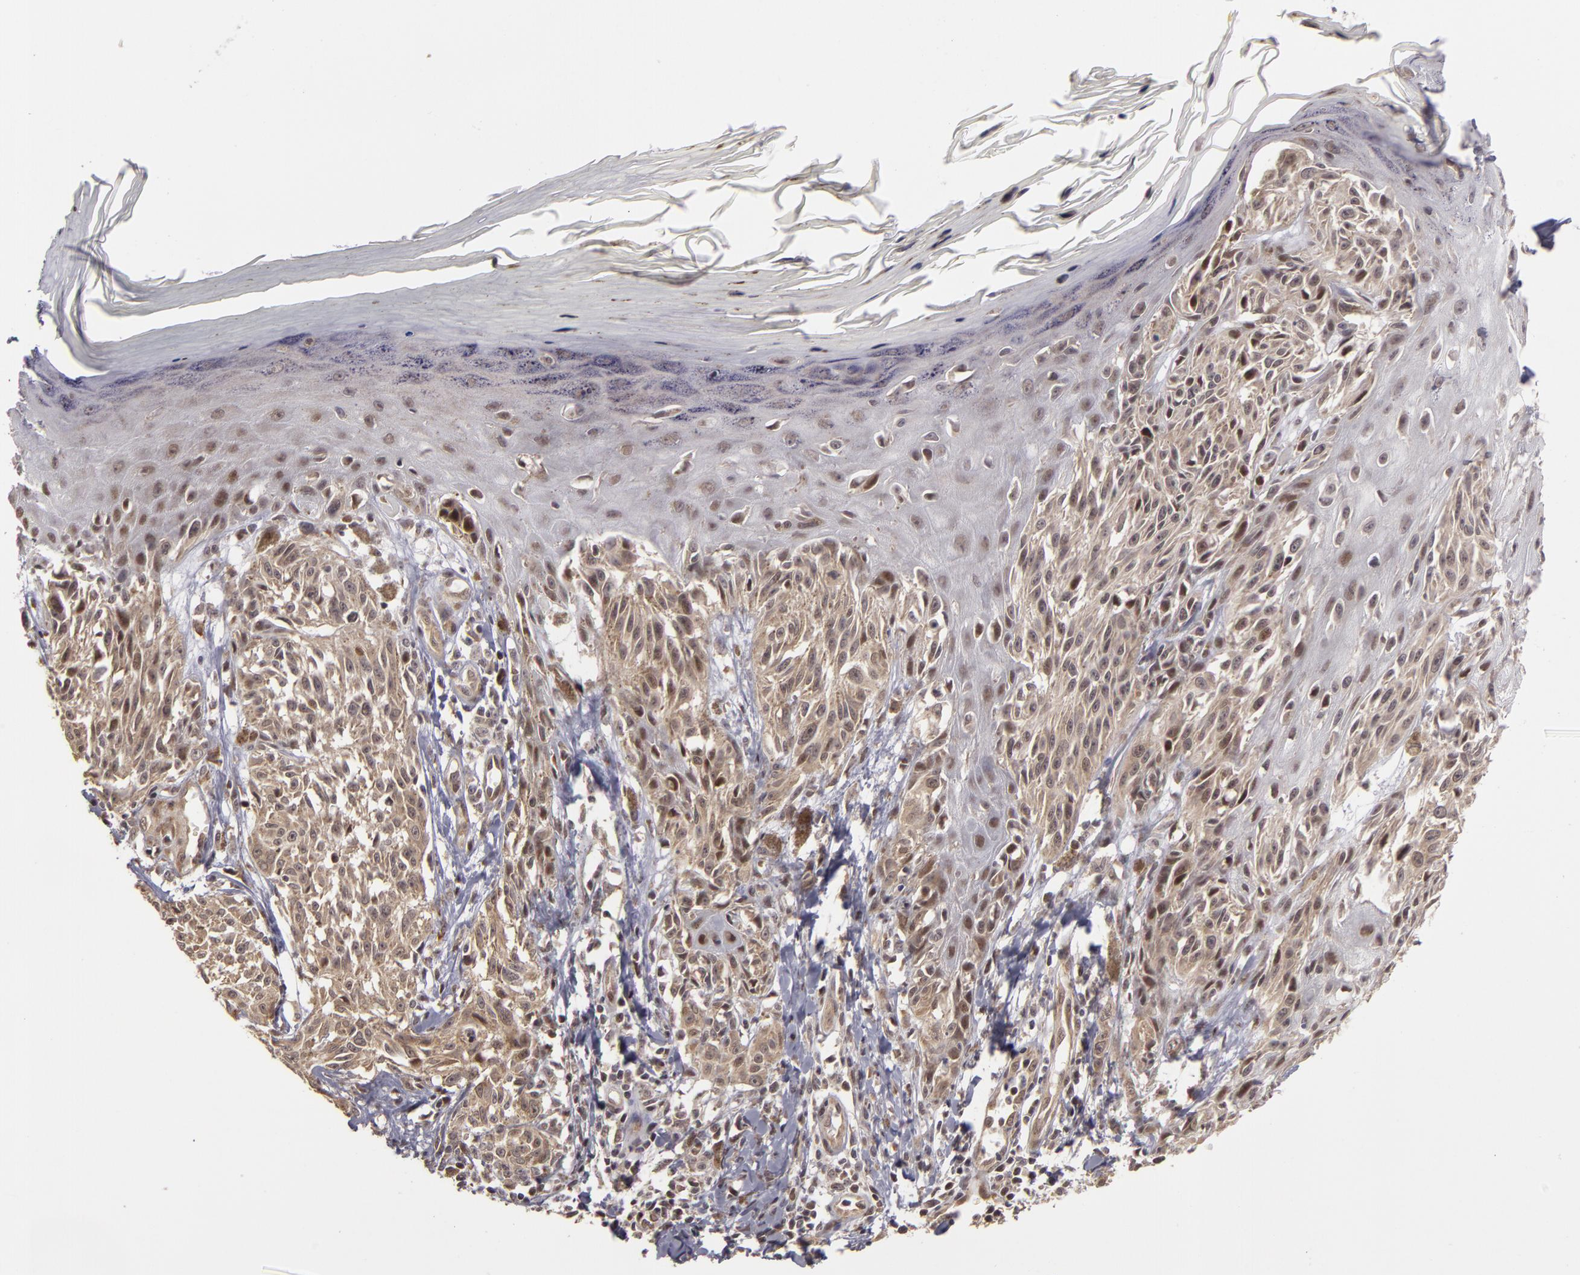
{"staining": {"intensity": "moderate", "quantity": "<25%", "location": "nuclear"}, "tissue": "melanoma", "cell_type": "Tumor cells", "image_type": "cancer", "snomed": [{"axis": "morphology", "description": "Malignant melanoma, NOS"}, {"axis": "topography", "description": "Skin"}], "caption": "A brown stain highlights moderate nuclear positivity of a protein in human melanoma tumor cells.", "gene": "ZNF133", "patient": {"sex": "female", "age": 77}}